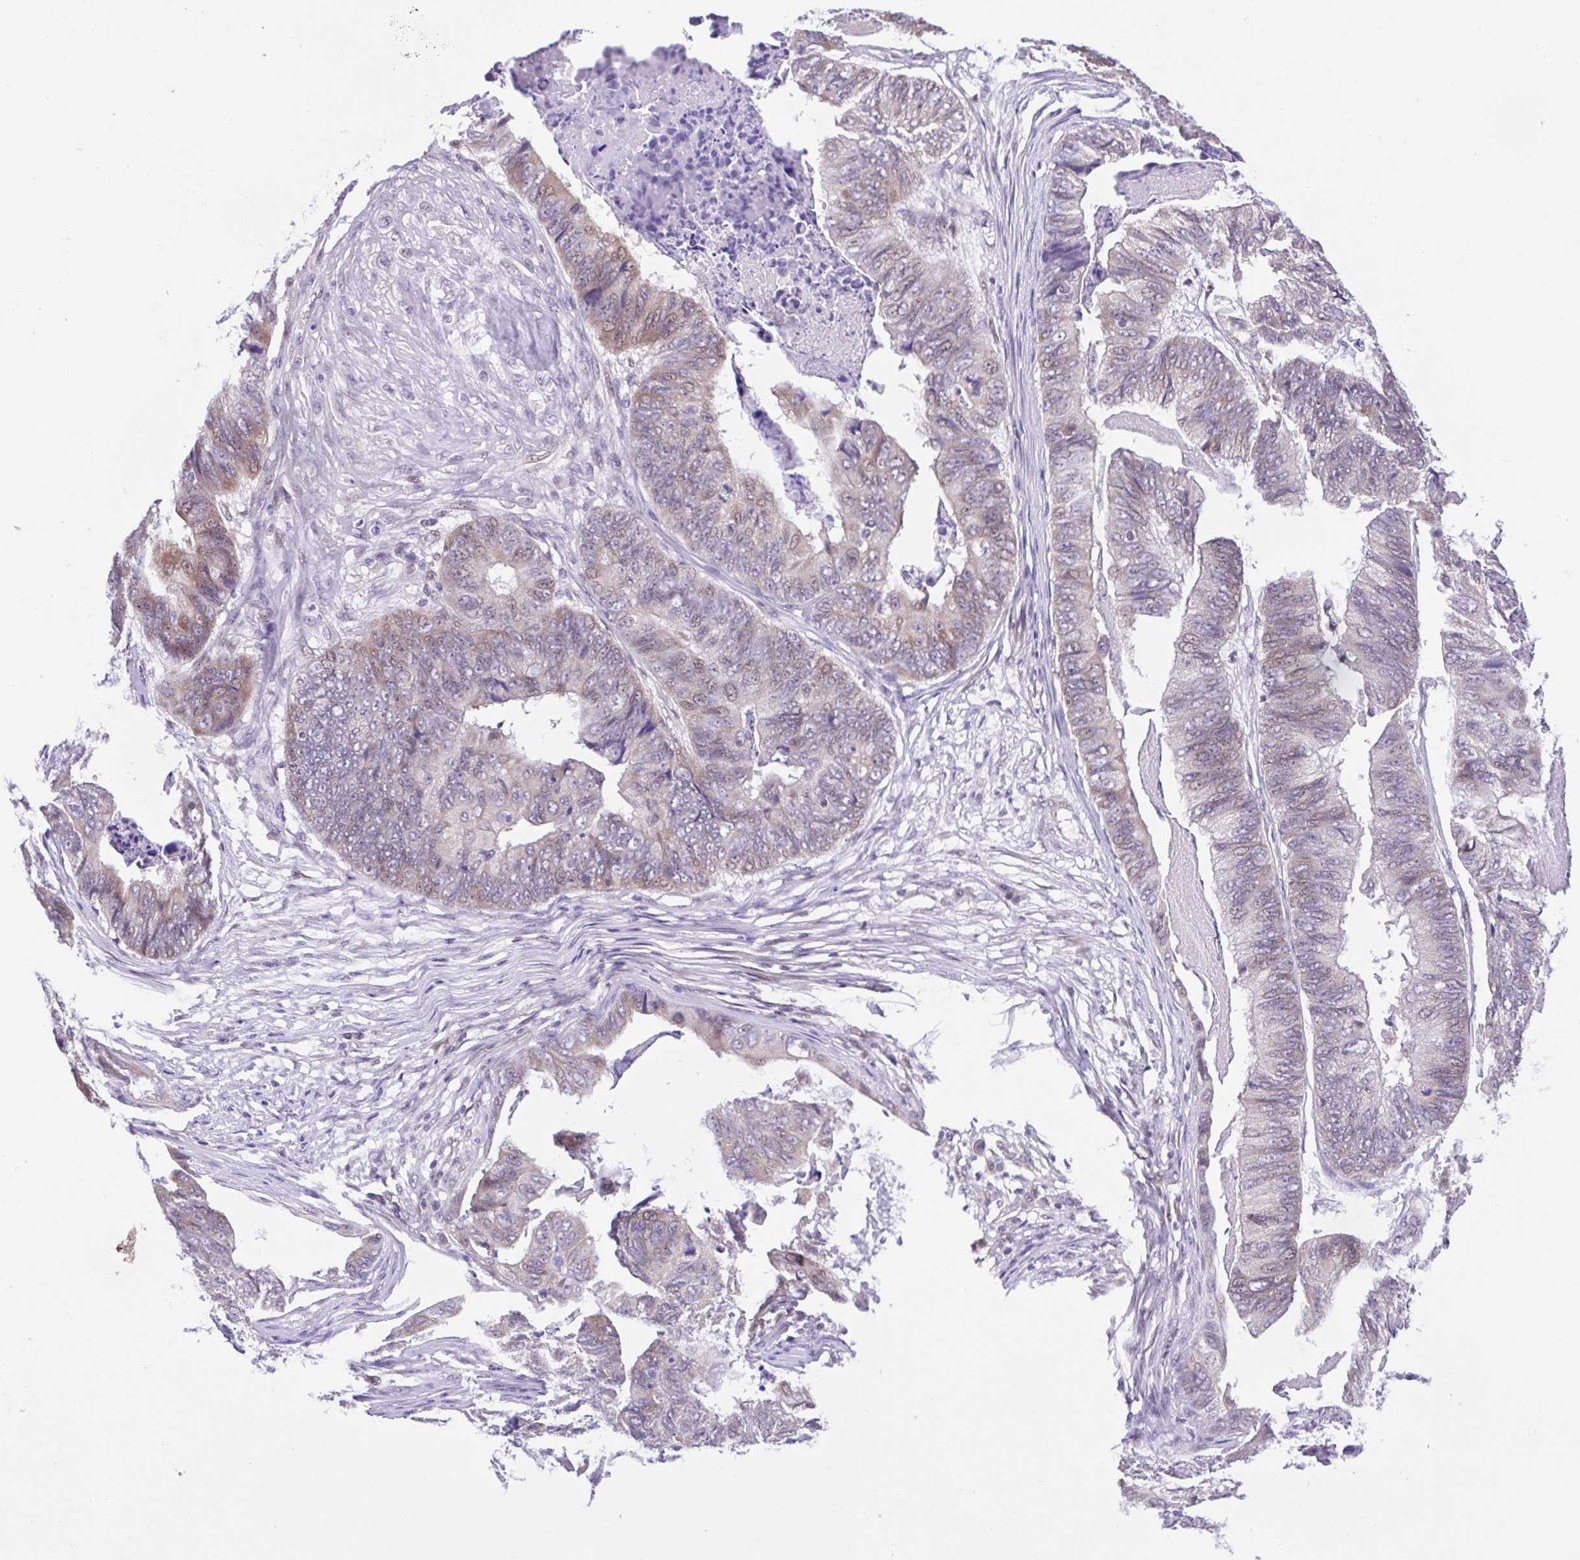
{"staining": {"intensity": "weak", "quantity": "25%-75%", "location": "cytoplasmic/membranous"}, "tissue": "stomach cancer", "cell_type": "Tumor cells", "image_type": "cancer", "snomed": [{"axis": "morphology", "description": "Adenocarcinoma, NOS"}, {"axis": "topography", "description": "Stomach, lower"}], "caption": "Stomach adenocarcinoma stained for a protein exhibits weak cytoplasmic/membranous positivity in tumor cells. (Brightfield microscopy of DAB IHC at high magnification).", "gene": "TGM3", "patient": {"sex": "male", "age": 77}}